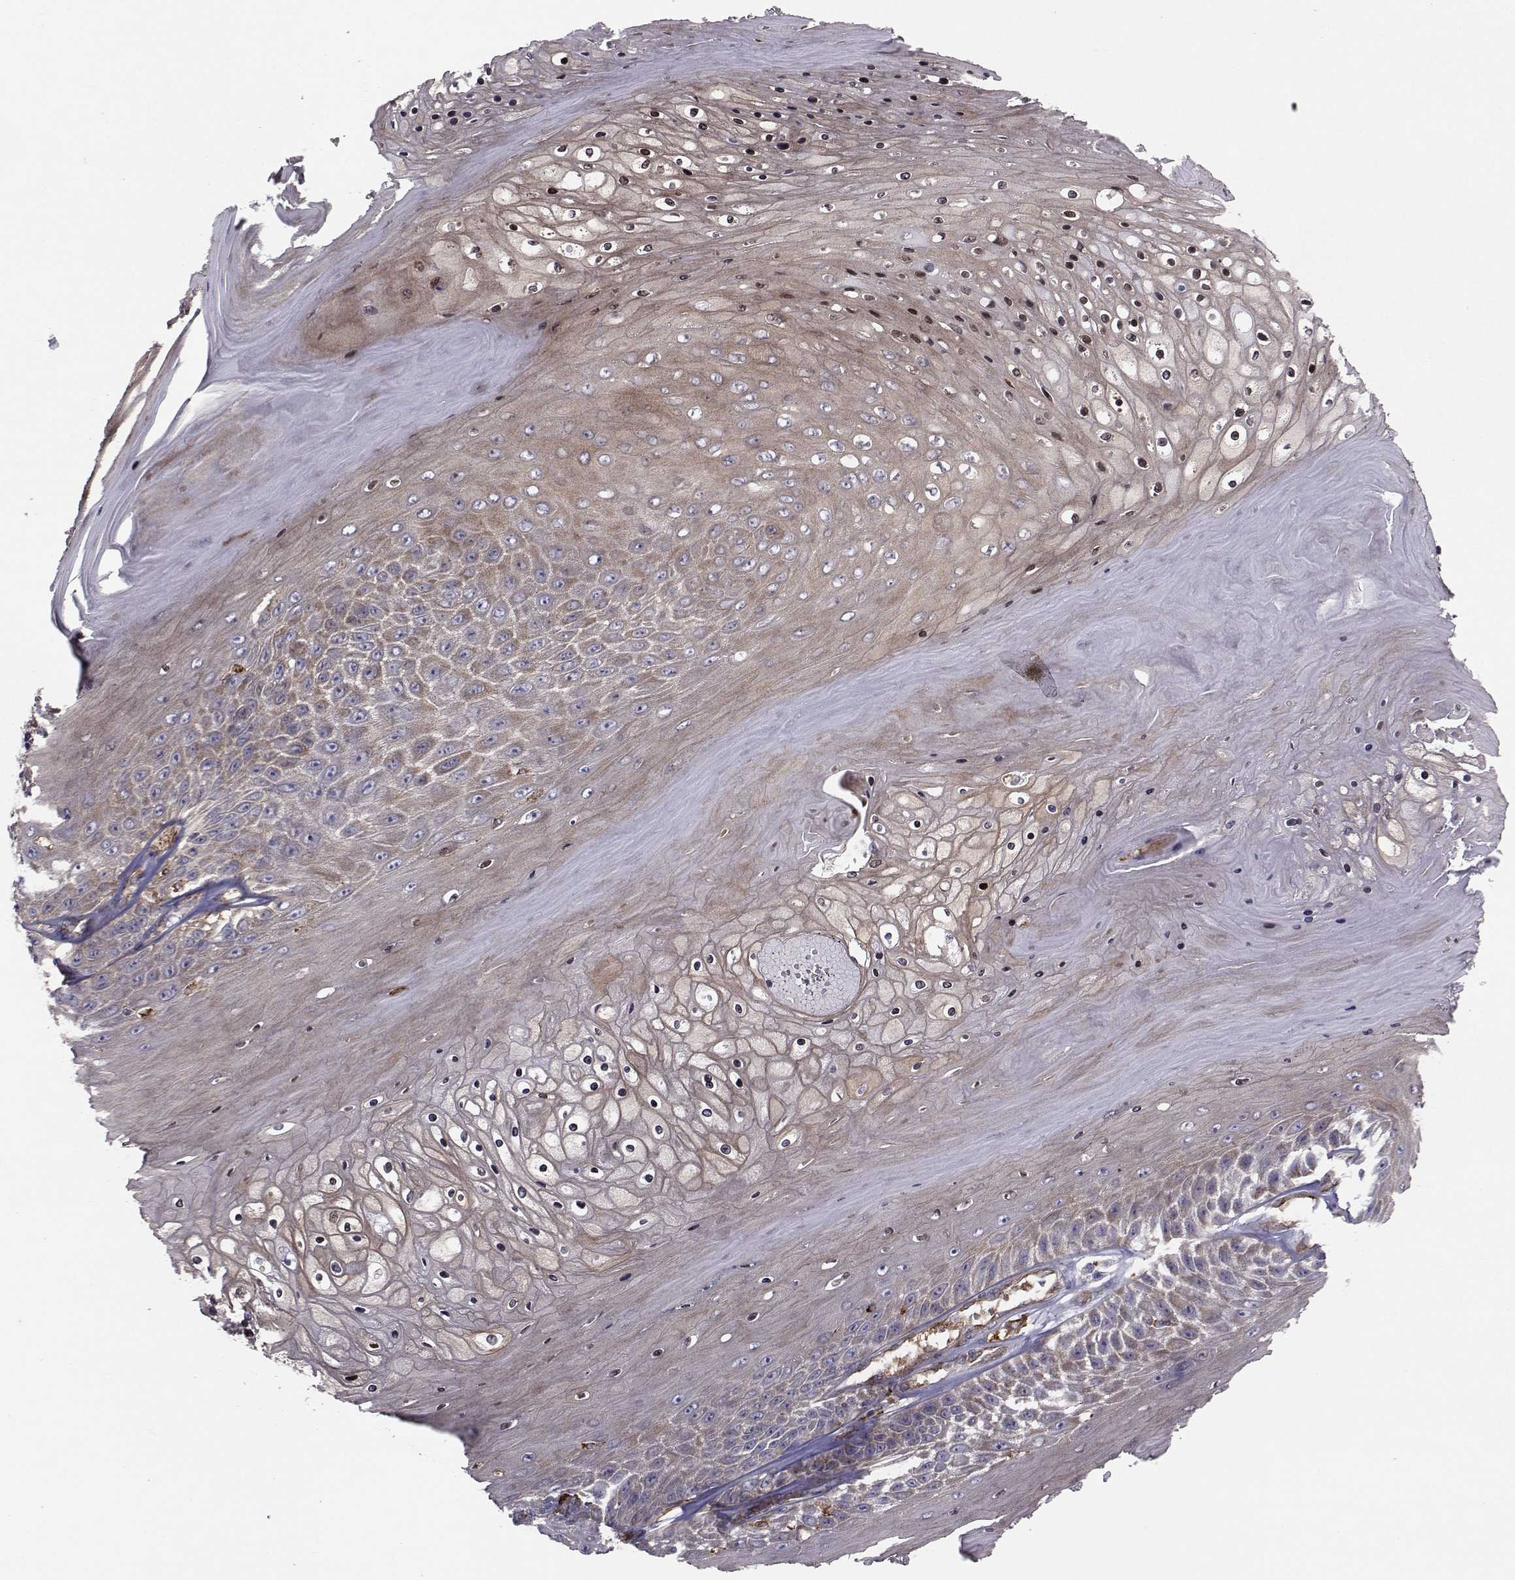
{"staining": {"intensity": "weak", "quantity": ">75%", "location": "cytoplasmic/membranous"}, "tissue": "skin cancer", "cell_type": "Tumor cells", "image_type": "cancer", "snomed": [{"axis": "morphology", "description": "Squamous cell carcinoma, NOS"}, {"axis": "topography", "description": "Skin"}], "caption": "Human squamous cell carcinoma (skin) stained with a protein marker displays weak staining in tumor cells.", "gene": "TRIP10", "patient": {"sex": "male", "age": 62}}